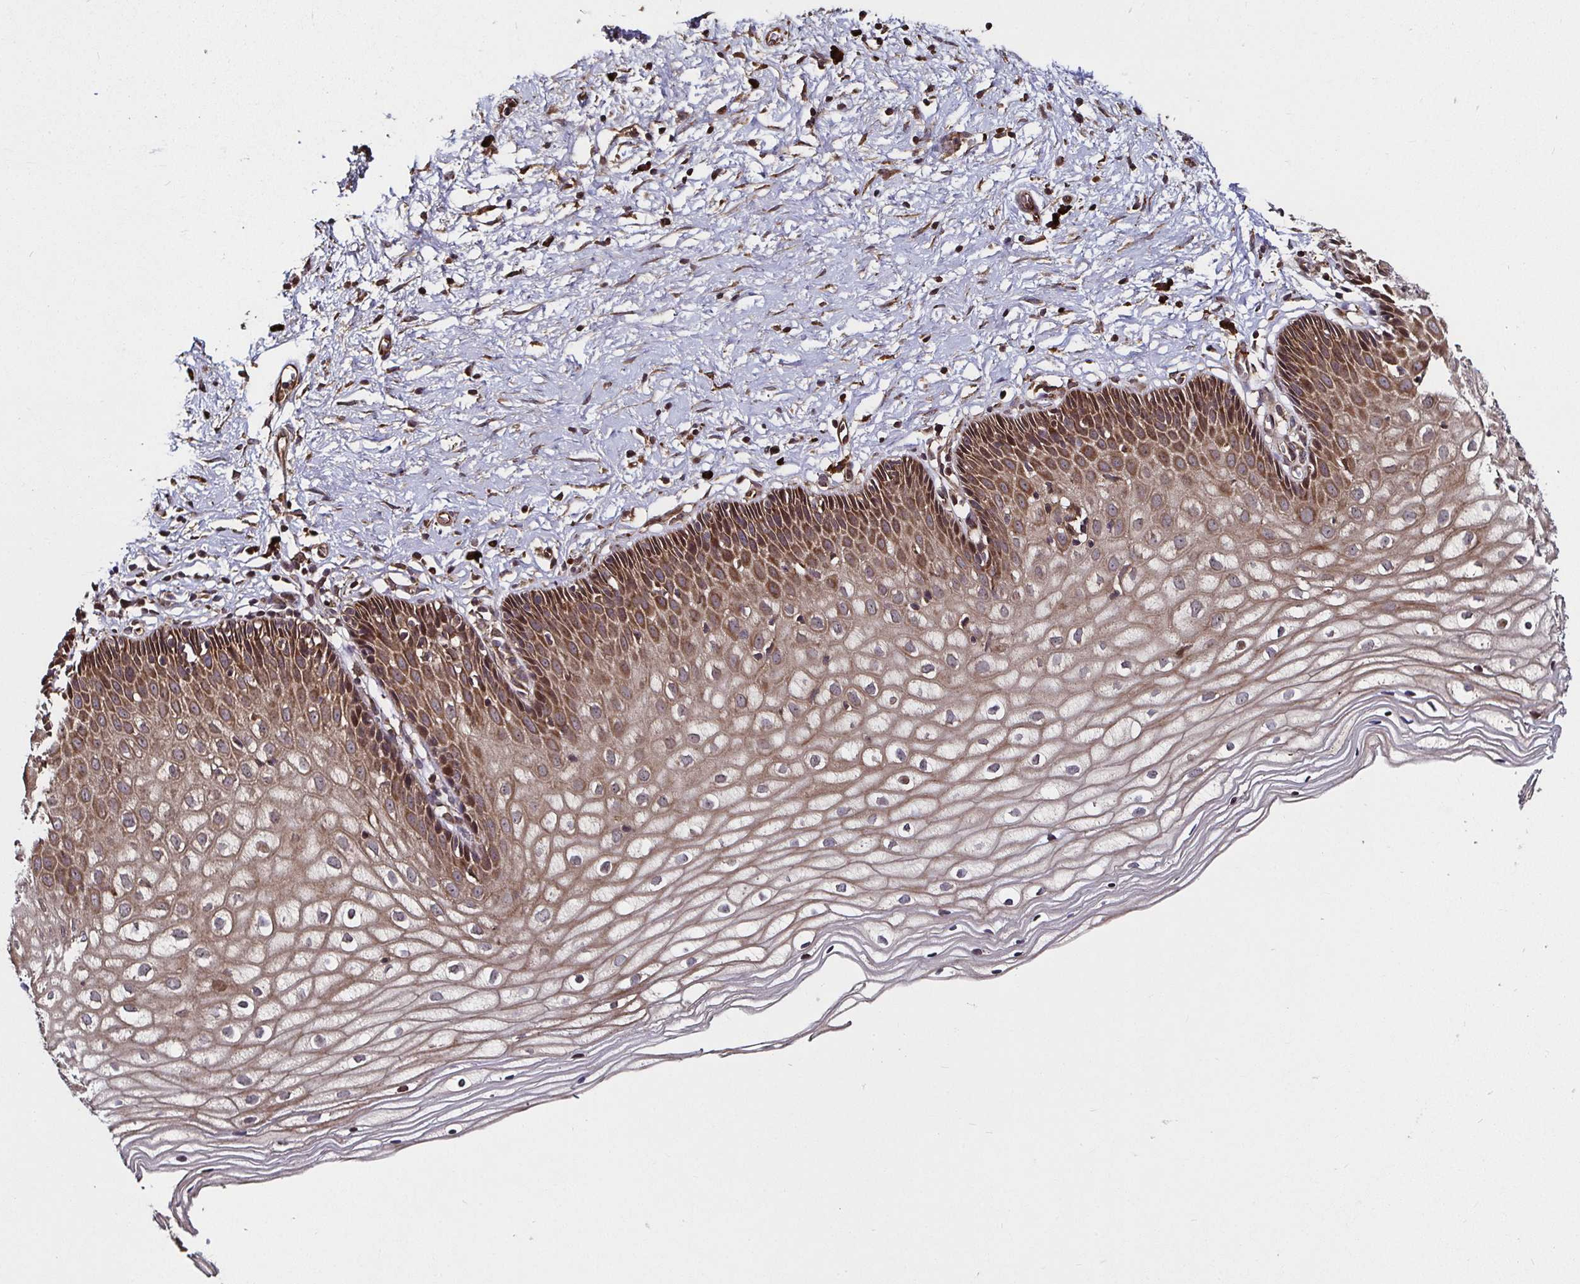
{"staining": {"intensity": "strong", "quantity": ">75%", "location": "cytoplasmic/membranous"}, "tissue": "cervix", "cell_type": "Glandular cells", "image_type": "normal", "snomed": [{"axis": "morphology", "description": "Normal tissue, NOS"}, {"axis": "topography", "description": "Cervix"}], "caption": "This image exhibits immunohistochemistry (IHC) staining of unremarkable human cervix, with high strong cytoplasmic/membranous positivity in about >75% of glandular cells.", "gene": "MLST8", "patient": {"sex": "female", "age": 36}}